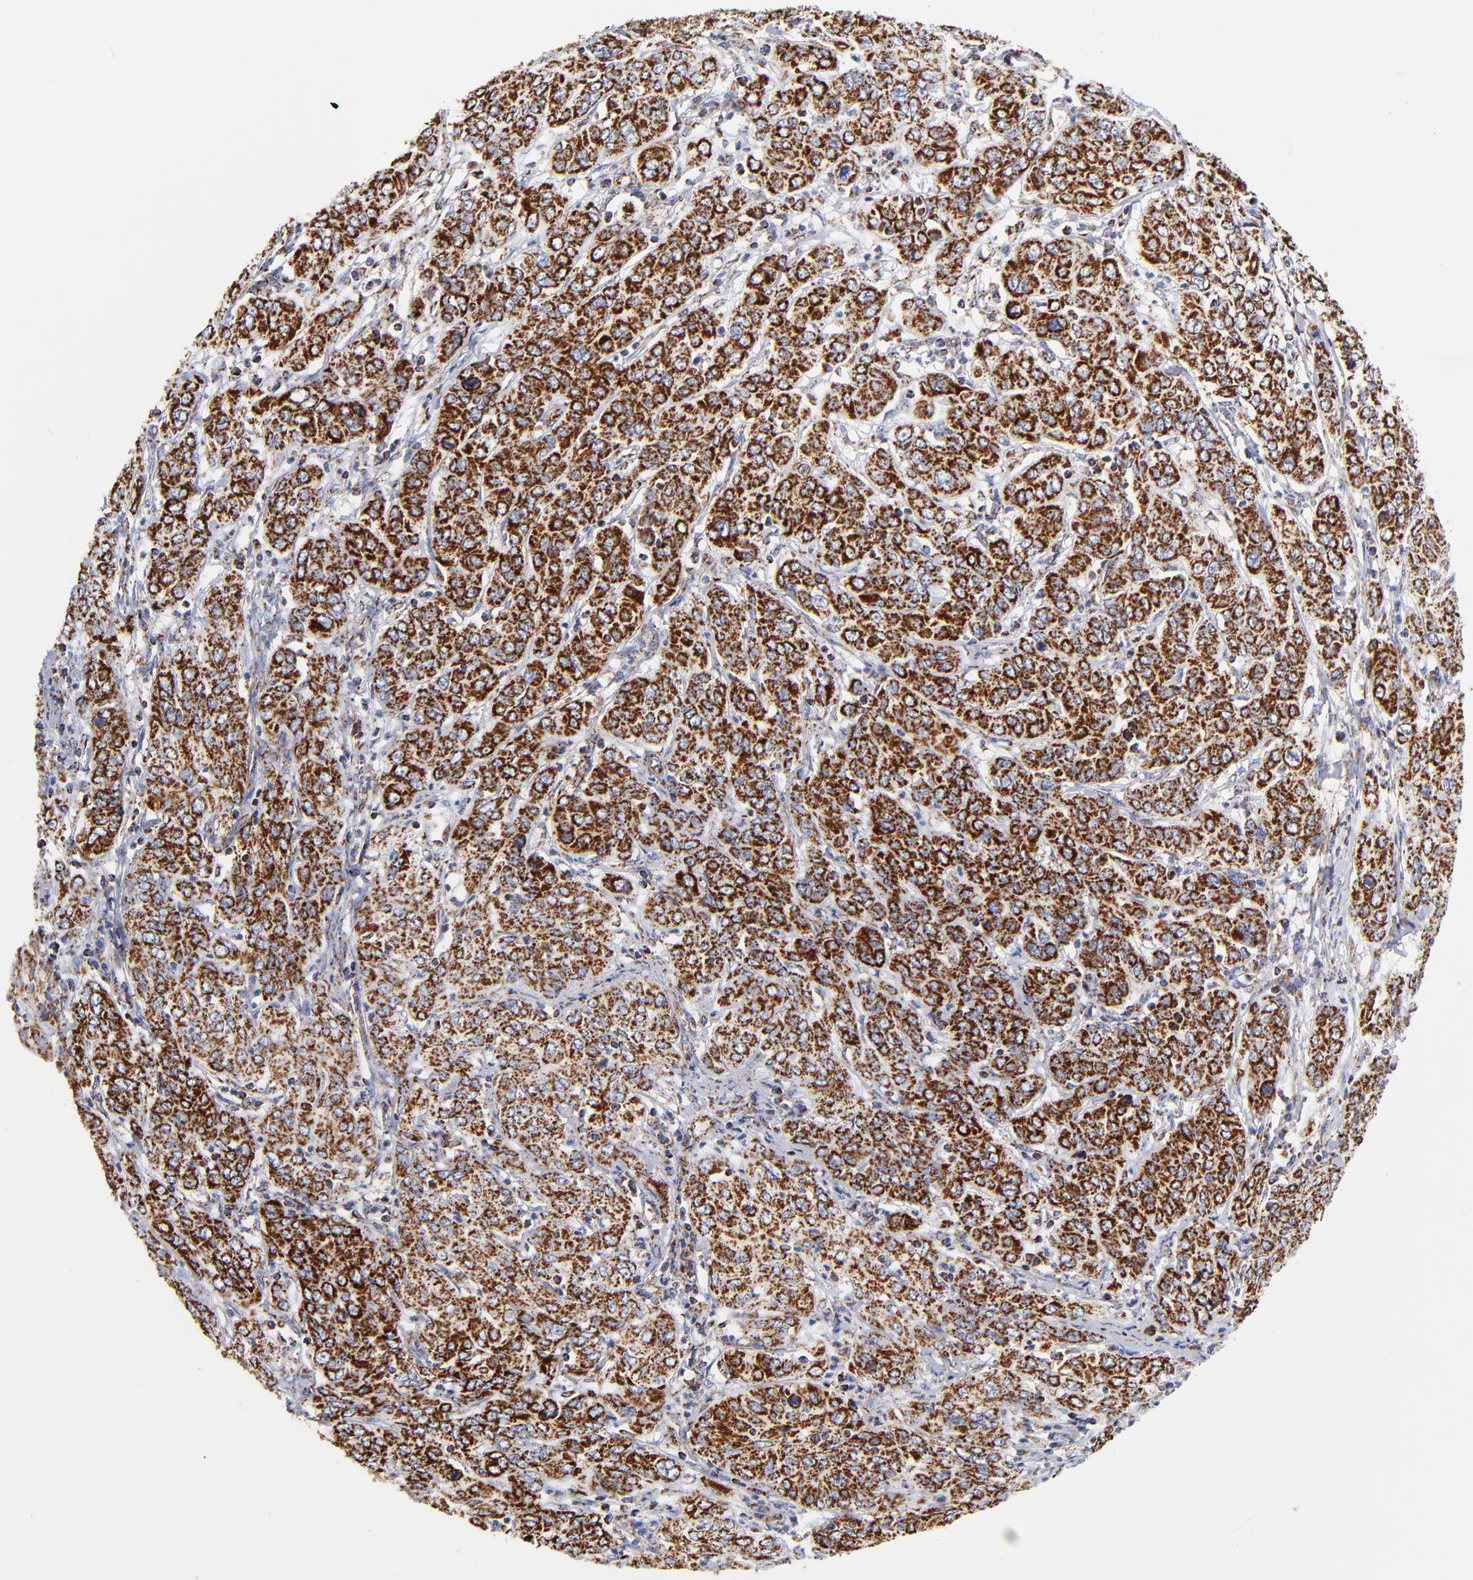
{"staining": {"intensity": "strong", "quantity": ">75%", "location": "cytoplasmic/membranous"}, "tissue": "cervical cancer", "cell_type": "Tumor cells", "image_type": "cancer", "snomed": [{"axis": "morphology", "description": "Squamous cell carcinoma, NOS"}, {"axis": "topography", "description": "Cervix"}], "caption": "Human cervical squamous cell carcinoma stained with a brown dye demonstrates strong cytoplasmic/membranous positive staining in about >75% of tumor cells.", "gene": "PHB1", "patient": {"sex": "female", "age": 38}}